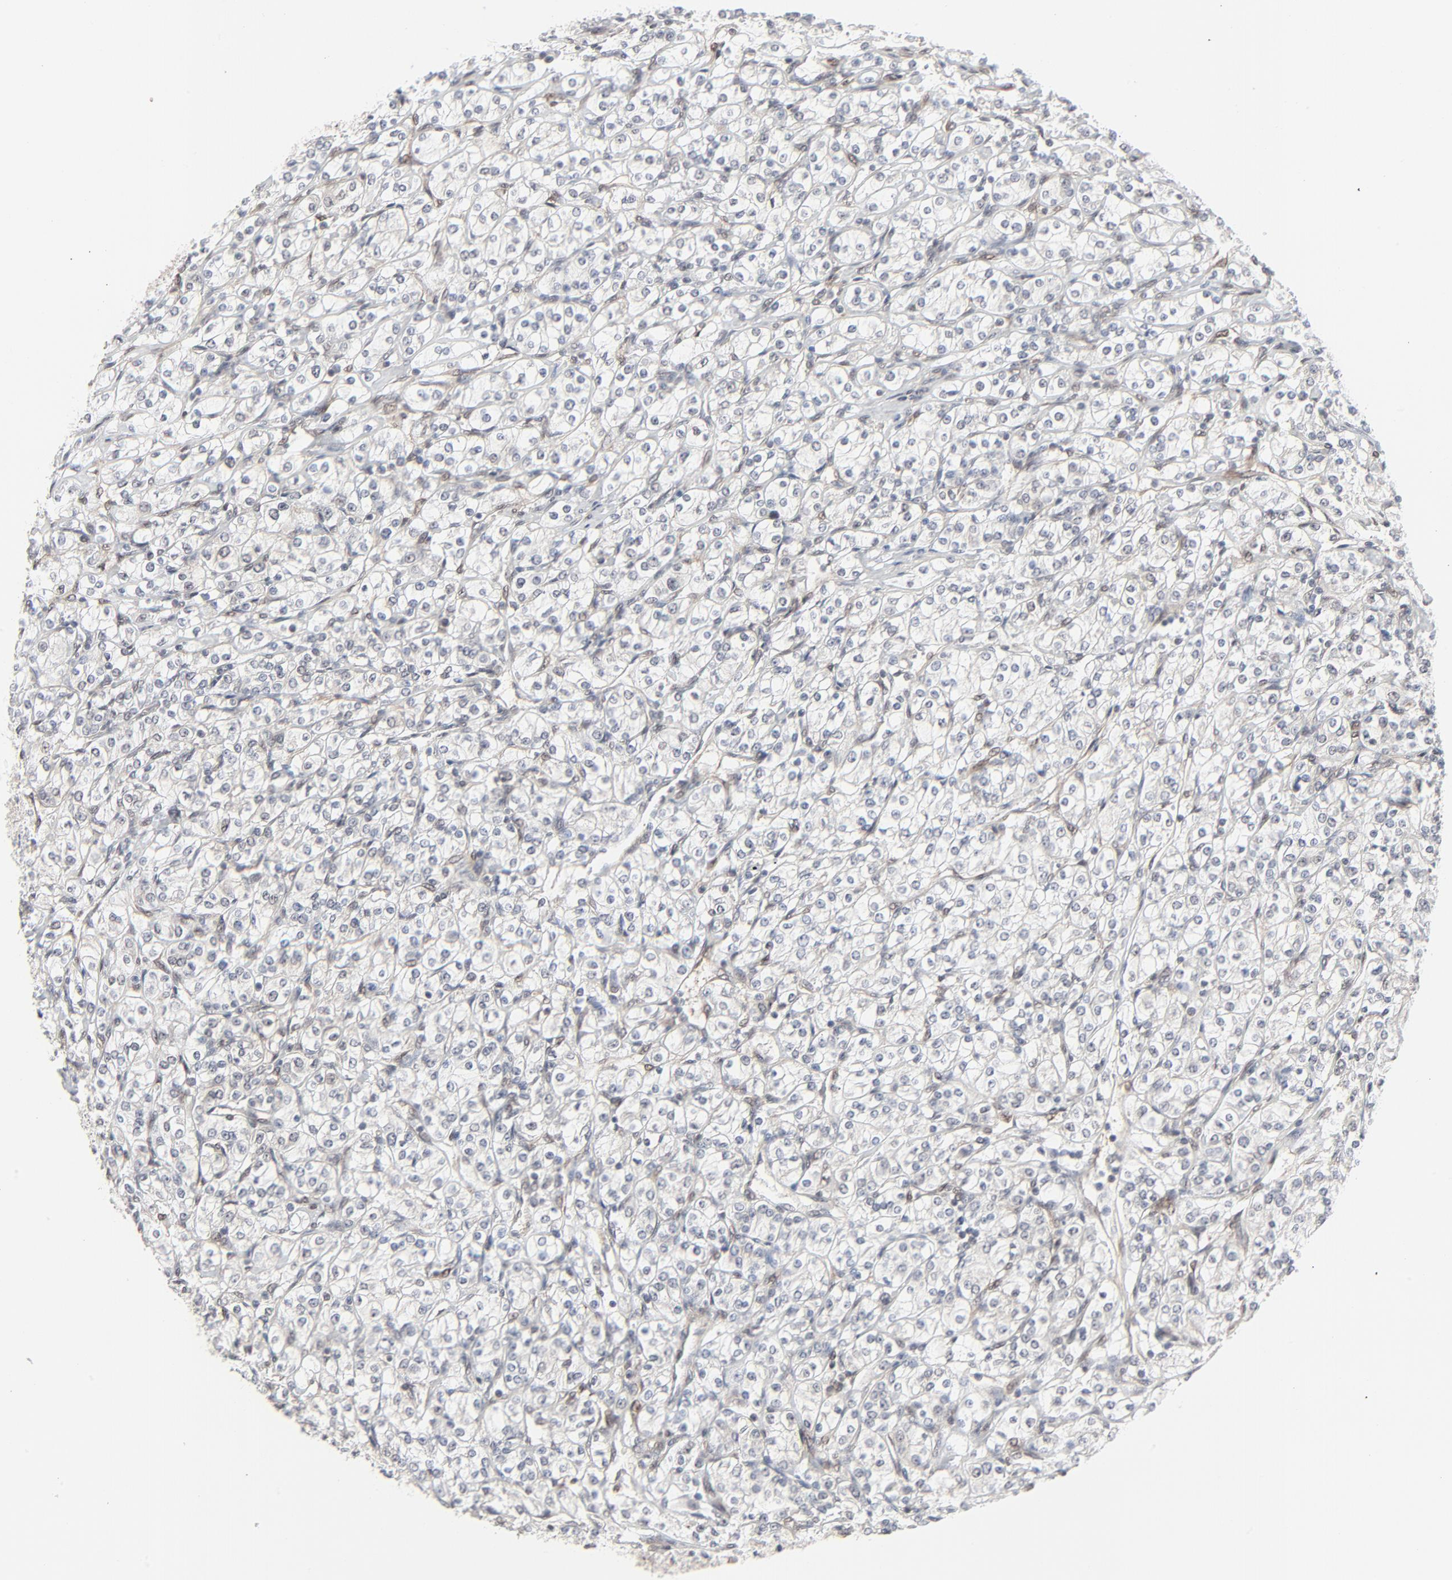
{"staining": {"intensity": "negative", "quantity": "none", "location": "none"}, "tissue": "renal cancer", "cell_type": "Tumor cells", "image_type": "cancer", "snomed": [{"axis": "morphology", "description": "Adenocarcinoma, NOS"}, {"axis": "topography", "description": "Kidney"}], "caption": "The micrograph demonstrates no staining of tumor cells in renal cancer. (Immunohistochemistry, brightfield microscopy, high magnification).", "gene": "AKT1", "patient": {"sex": "male", "age": 77}}